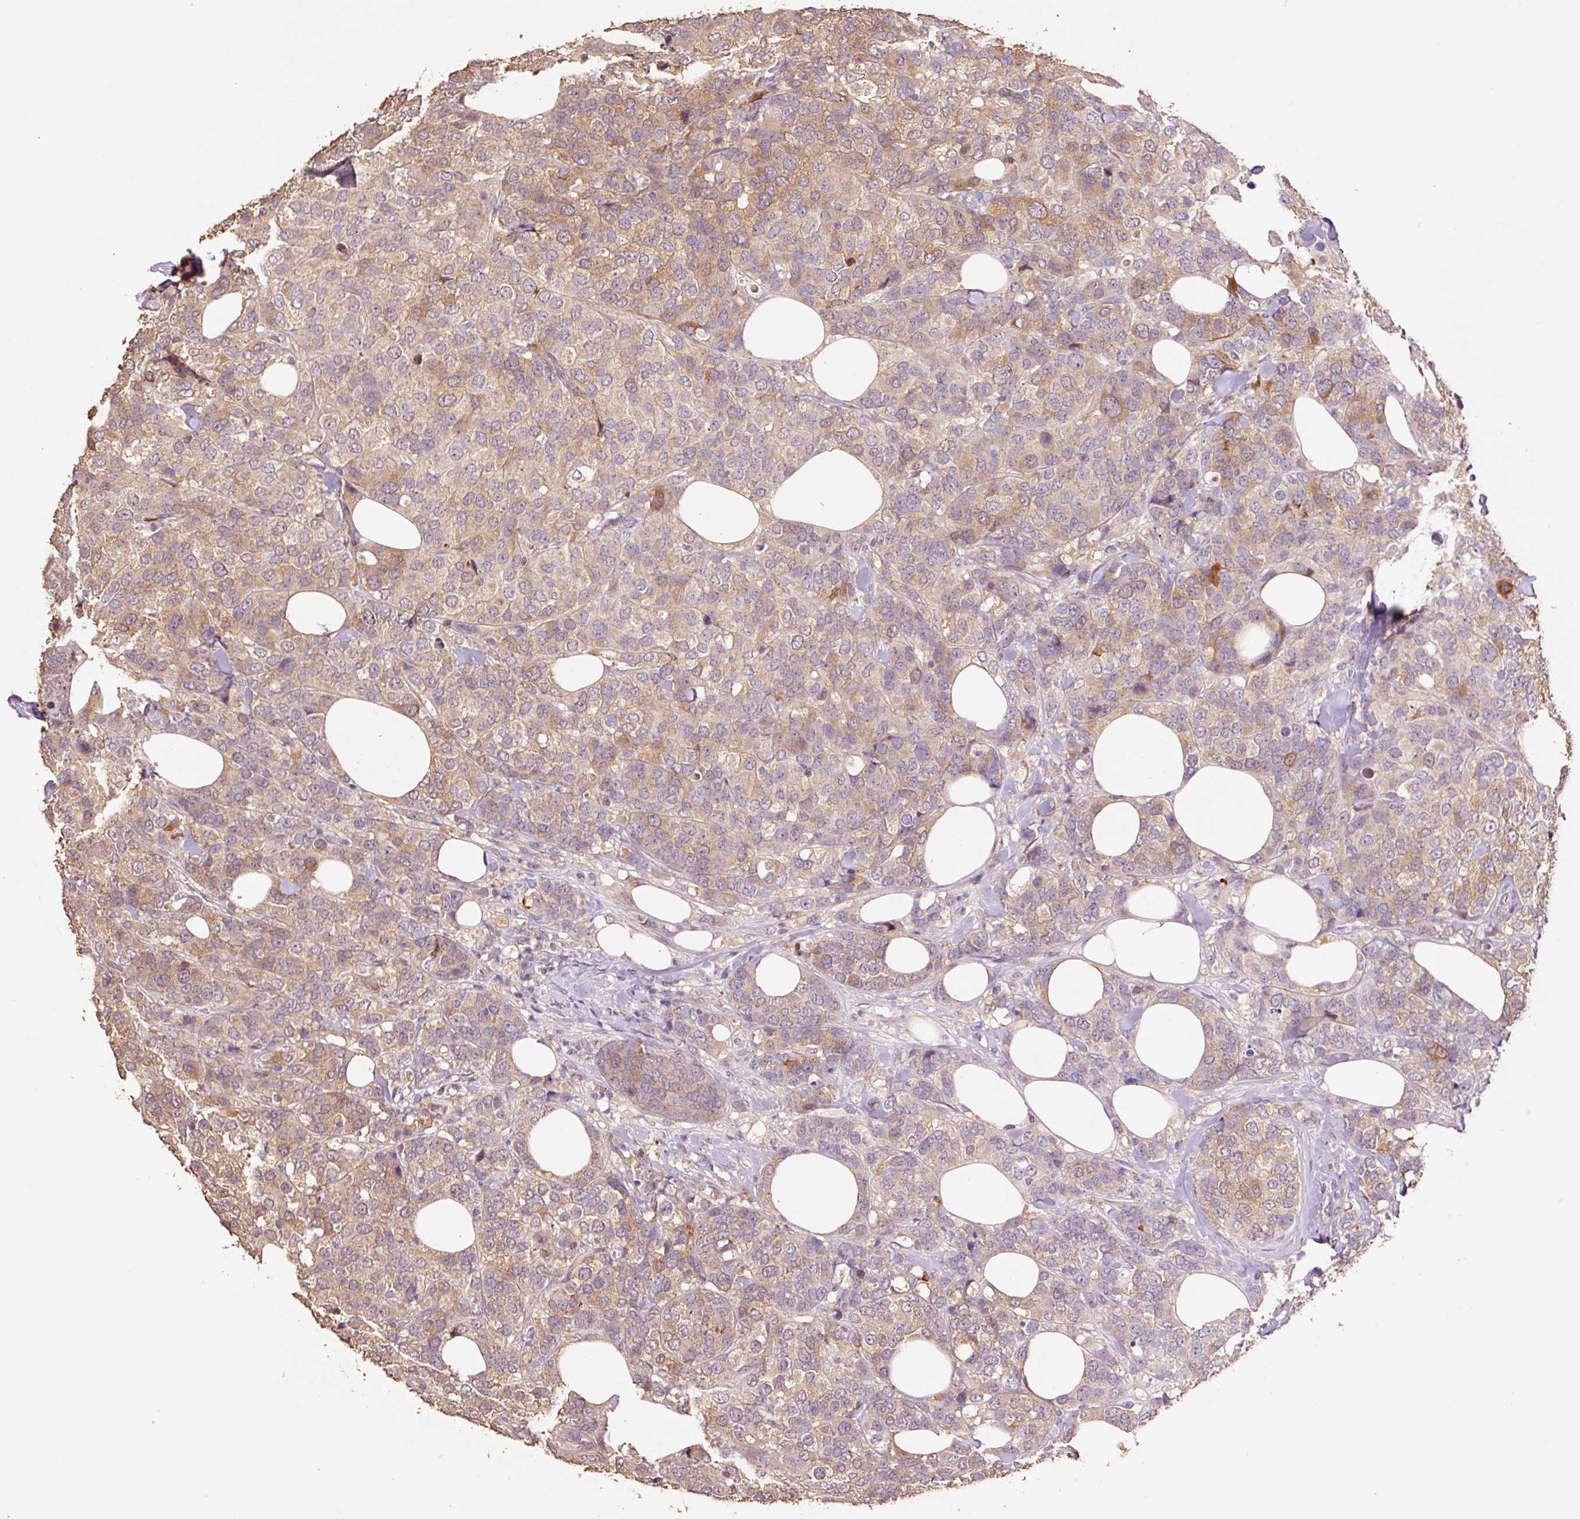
{"staining": {"intensity": "moderate", "quantity": "25%-75%", "location": "cytoplasmic/membranous"}, "tissue": "breast cancer", "cell_type": "Tumor cells", "image_type": "cancer", "snomed": [{"axis": "morphology", "description": "Lobular carcinoma"}, {"axis": "topography", "description": "Breast"}], "caption": "Immunohistochemistry of breast cancer displays medium levels of moderate cytoplasmic/membranous positivity in approximately 25%-75% of tumor cells.", "gene": "HERC2", "patient": {"sex": "female", "age": 59}}